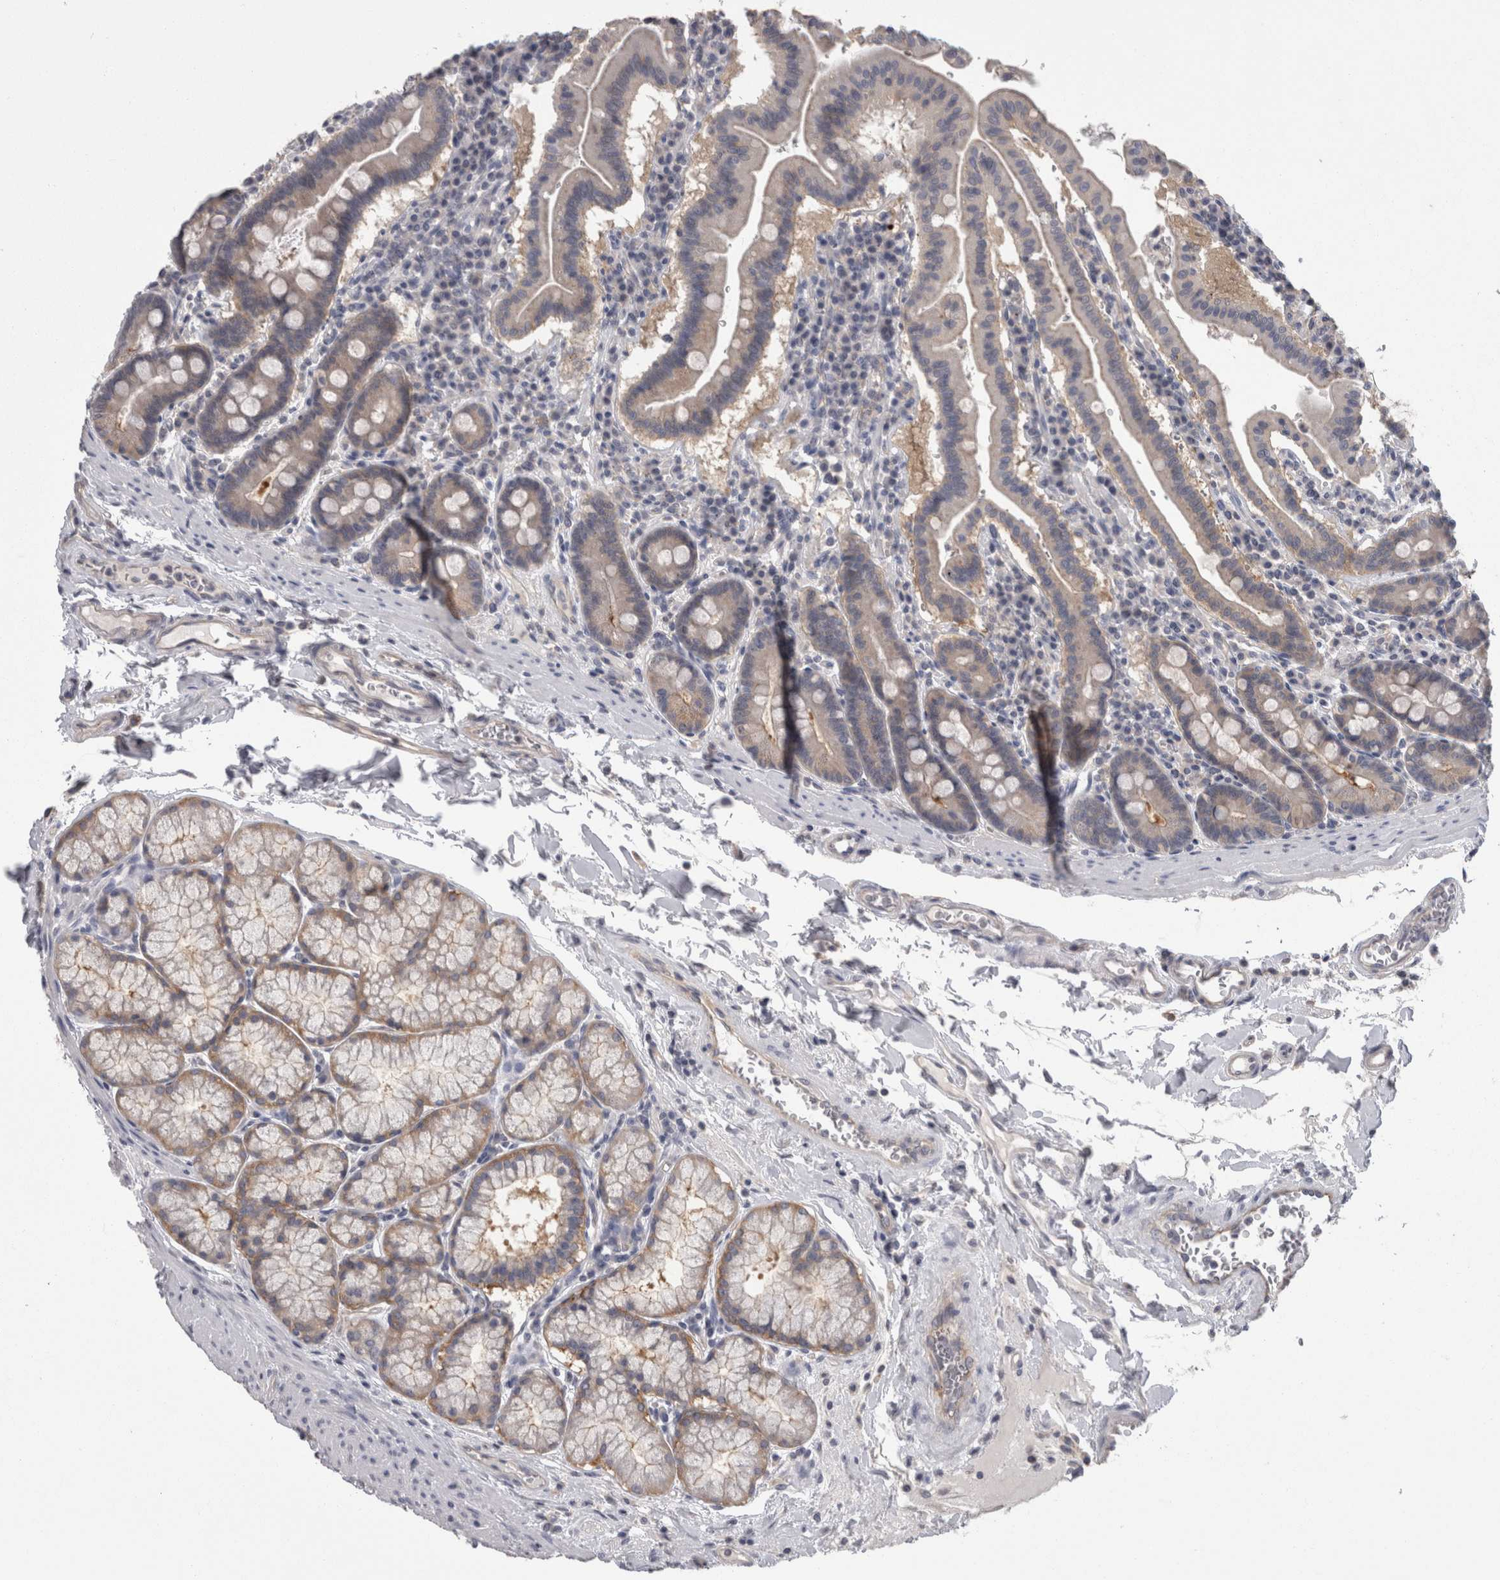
{"staining": {"intensity": "weak", "quantity": "25%-75%", "location": "cytoplasmic/membranous"}, "tissue": "duodenum", "cell_type": "Glandular cells", "image_type": "normal", "snomed": [{"axis": "morphology", "description": "Normal tissue, NOS"}, {"axis": "morphology", "description": "Adenocarcinoma, NOS"}, {"axis": "topography", "description": "Pancreas"}, {"axis": "topography", "description": "Duodenum"}], "caption": "Protein staining of normal duodenum demonstrates weak cytoplasmic/membranous staining in approximately 25%-75% of glandular cells. (DAB = brown stain, brightfield microscopy at high magnification).", "gene": "LYZL6", "patient": {"sex": "male", "age": 50}}